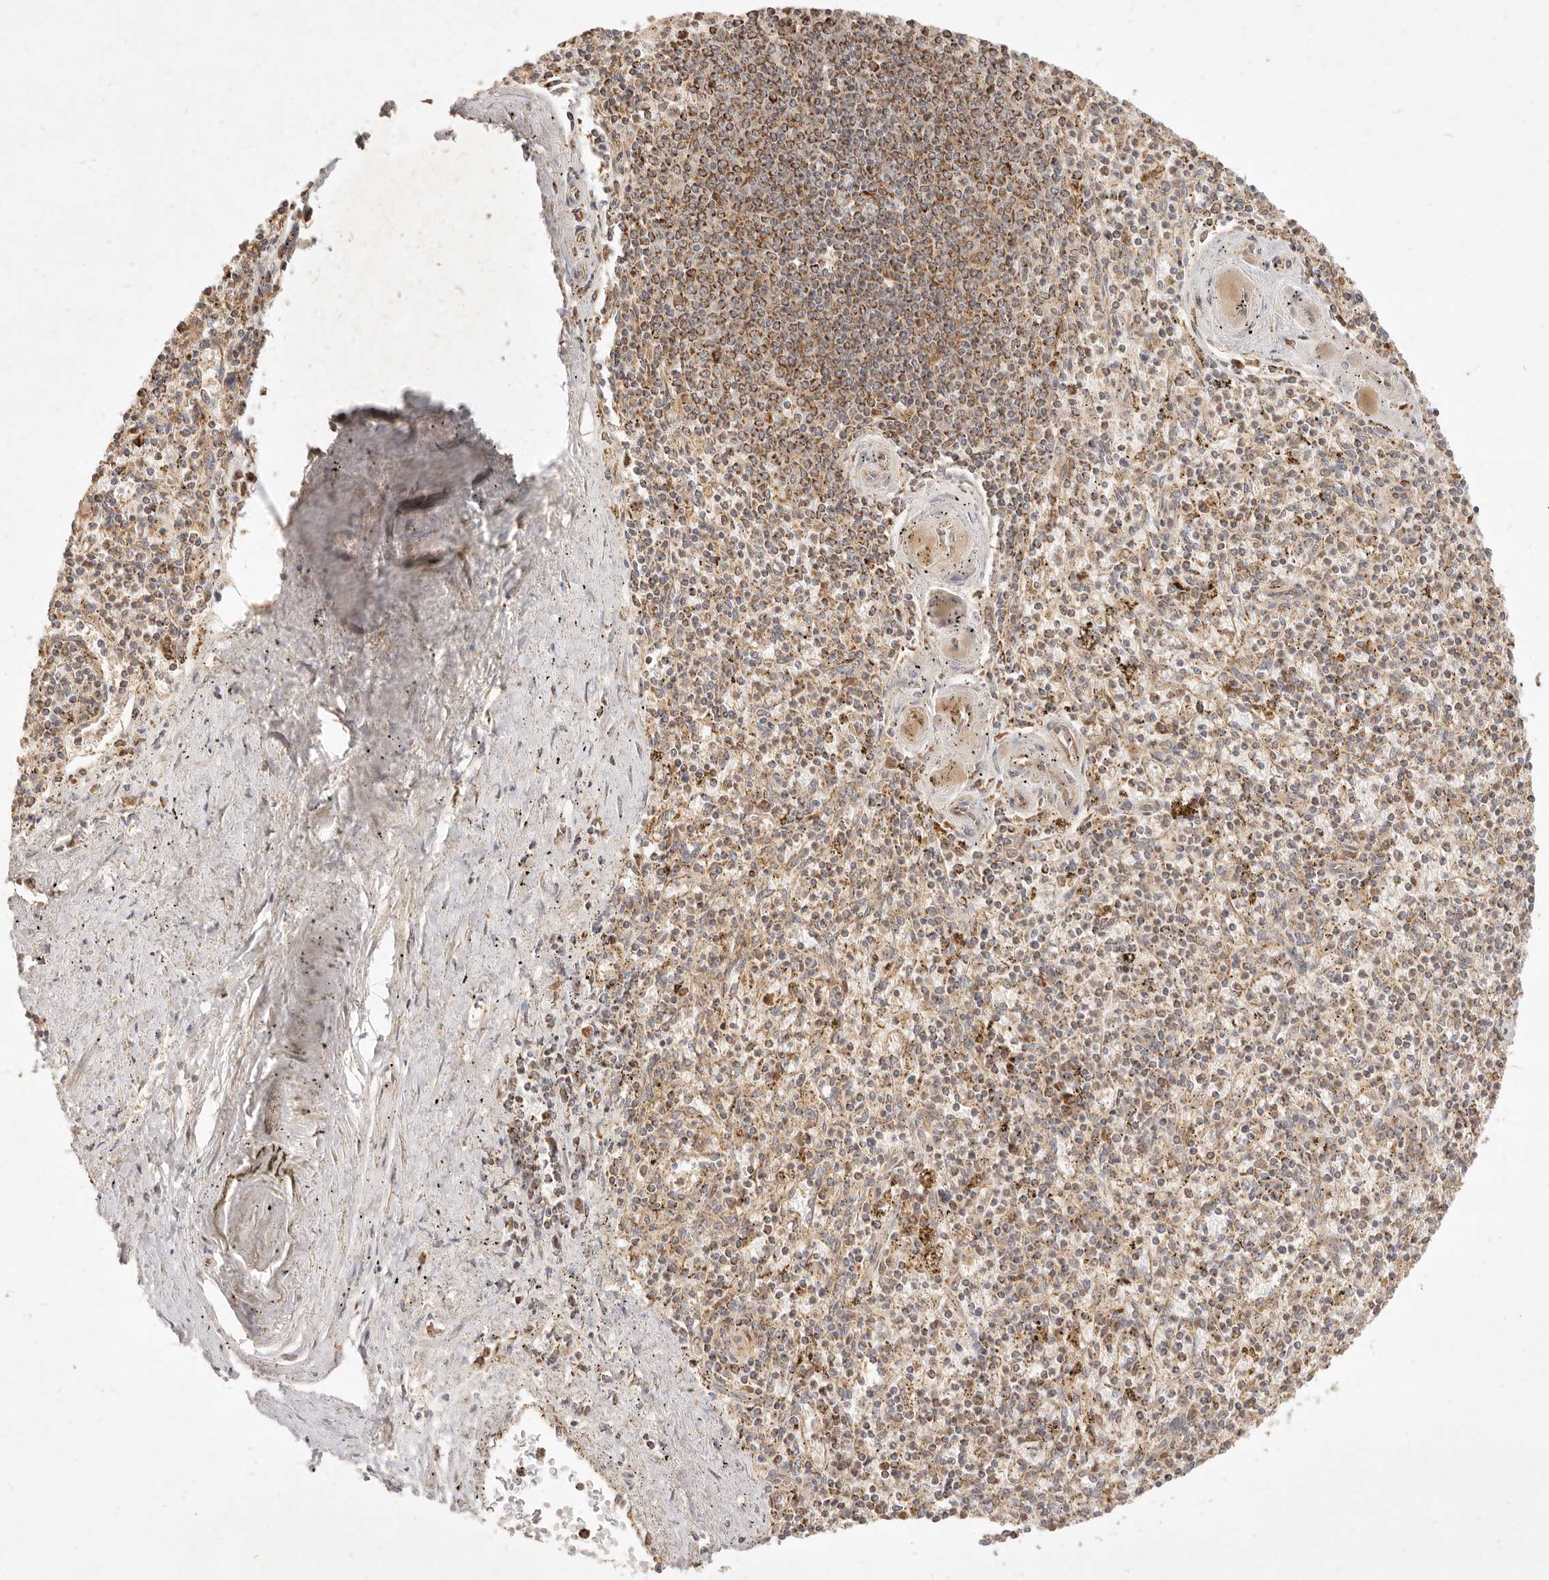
{"staining": {"intensity": "weak", "quantity": "25%-75%", "location": "cytoplasmic/membranous"}, "tissue": "spleen", "cell_type": "Cells in red pulp", "image_type": "normal", "snomed": [{"axis": "morphology", "description": "Normal tissue, NOS"}, {"axis": "topography", "description": "Spleen"}], "caption": "An immunohistochemistry (IHC) micrograph of unremarkable tissue is shown. Protein staining in brown highlights weak cytoplasmic/membranous positivity in spleen within cells in red pulp.", "gene": "CPLANE2", "patient": {"sex": "male", "age": 72}}